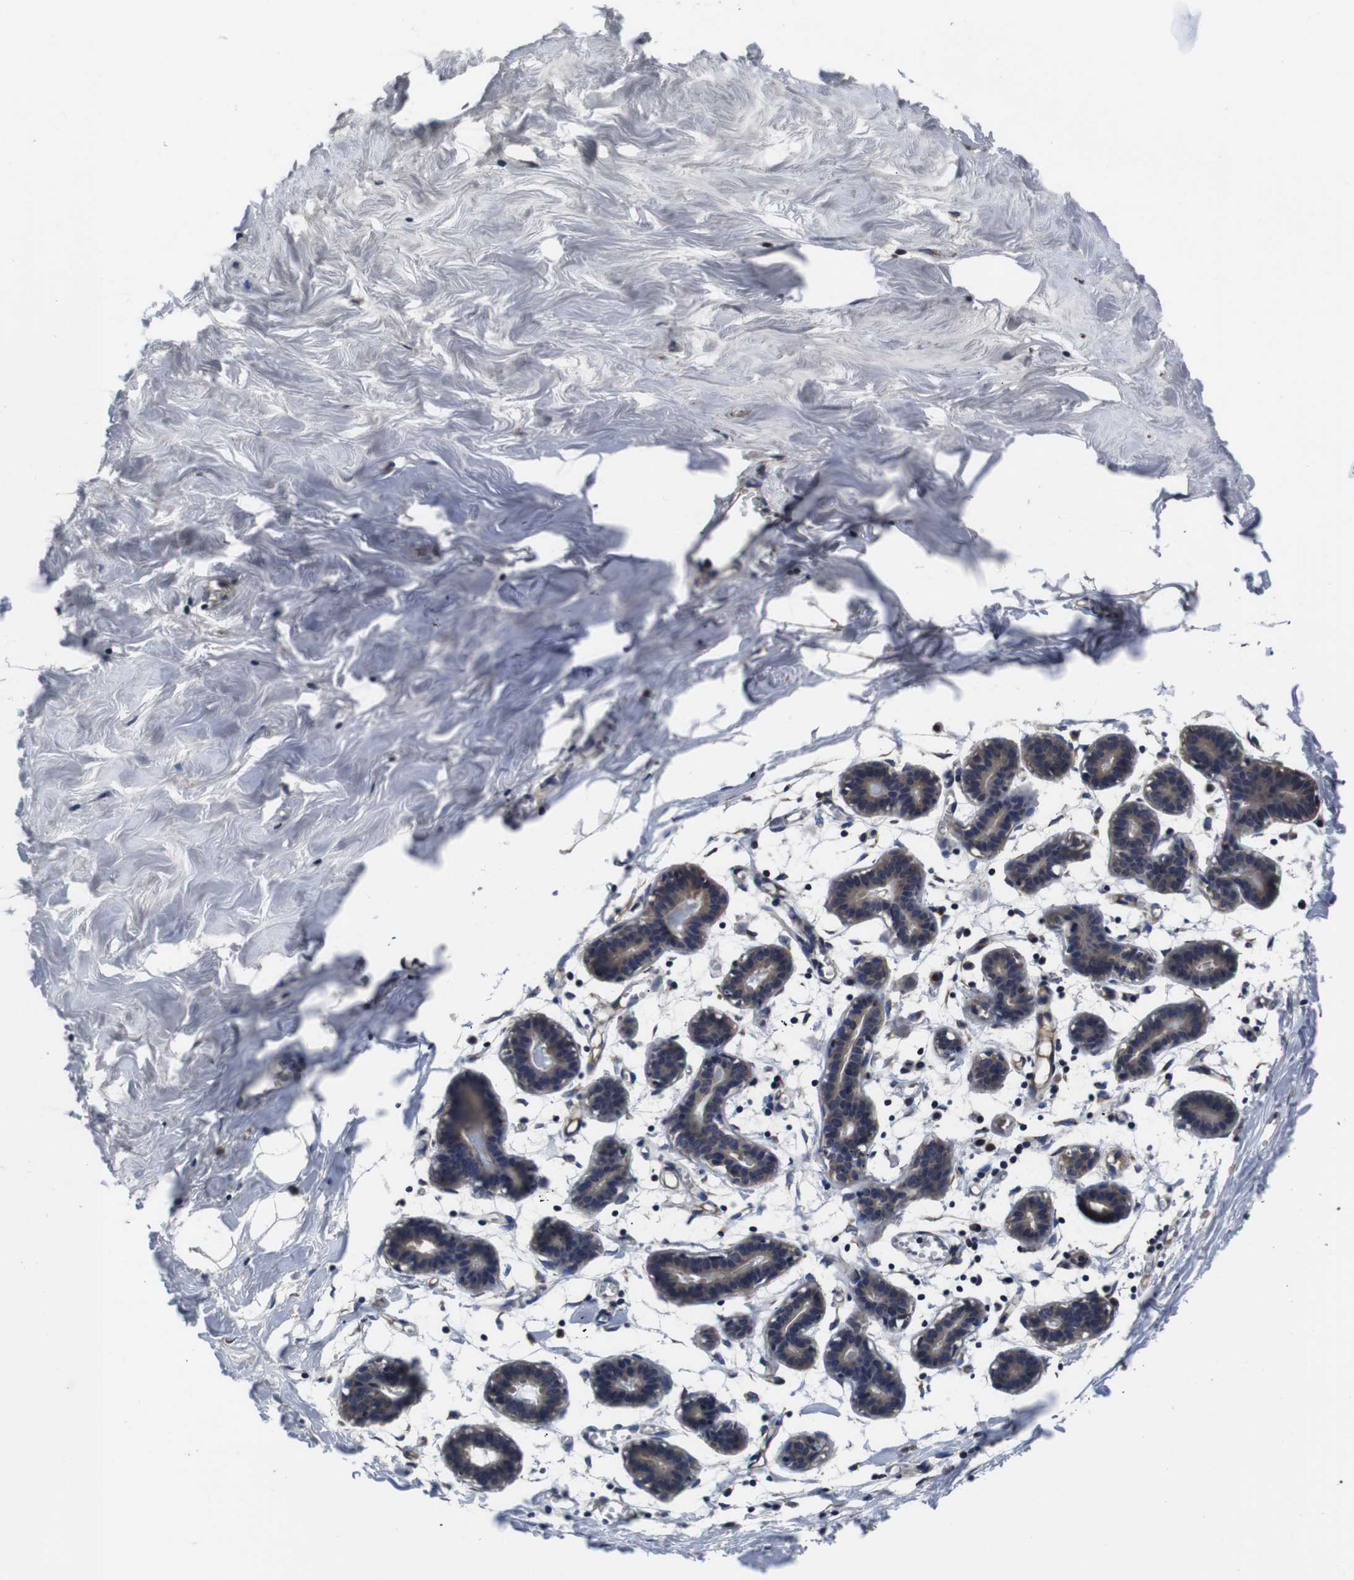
{"staining": {"intensity": "negative", "quantity": "none", "location": "none"}, "tissue": "breast", "cell_type": "Adipocytes", "image_type": "normal", "snomed": [{"axis": "morphology", "description": "Normal tissue, NOS"}, {"axis": "topography", "description": "Breast"}], "caption": "Immunohistochemical staining of benign breast shows no significant expression in adipocytes. Brightfield microscopy of immunohistochemistry stained with DAB (brown) and hematoxylin (blue), captured at high magnification.", "gene": "CXCL11", "patient": {"sex": "female", "age": 27}}